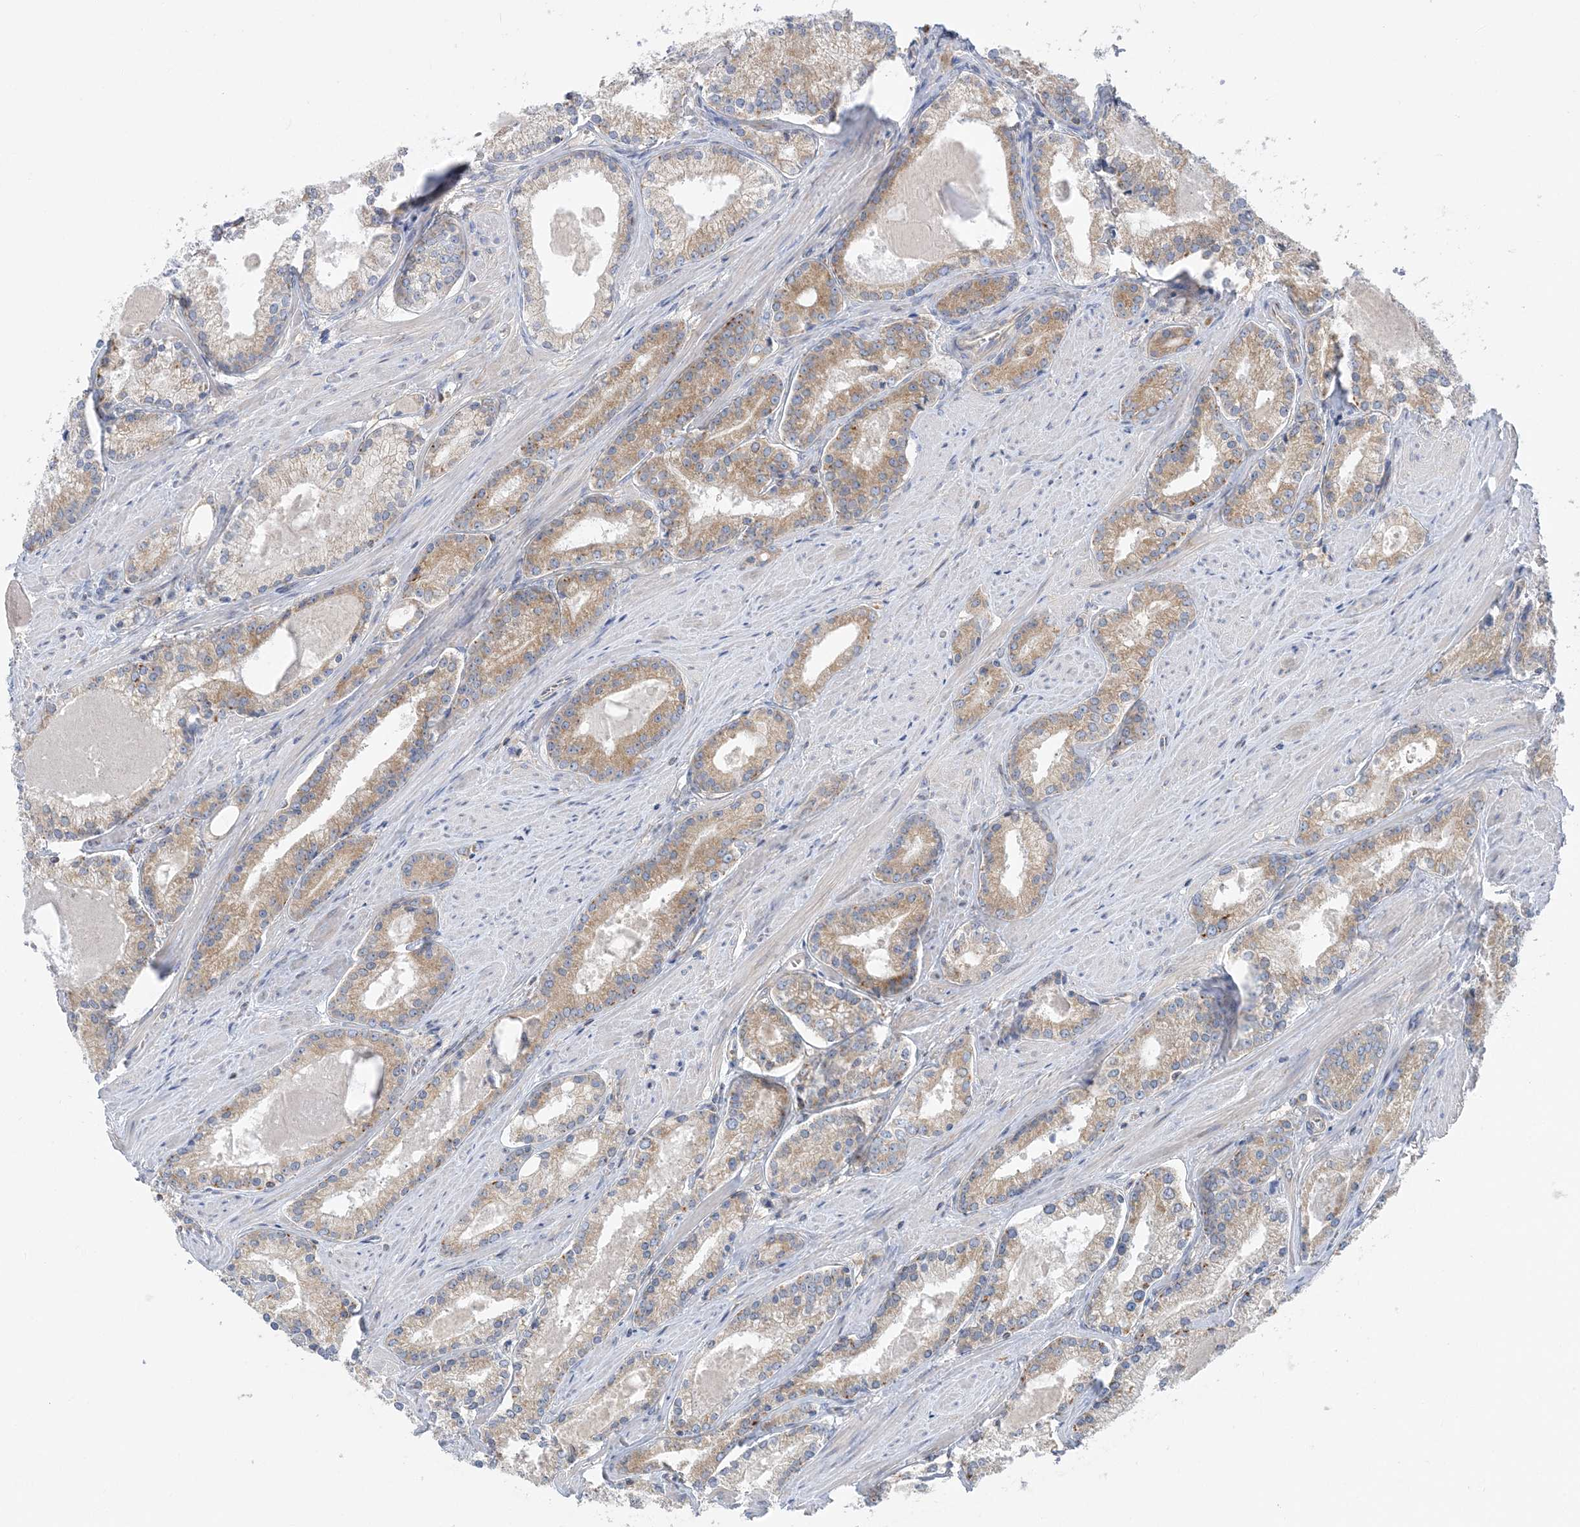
{"staining": {"intensity": "moderate", "quantity": ">75%", "location": "cytoplasmic/membranous"}, "tissue": "prostate cancer", "cell_type": "Tumor cells", "image_type": "cancer", "snomed": [{"axis": "morphology", "description": "Adenocarcinoma, Low grade"}, {"axis": "topography", "description": "Prostate"}], "caption": "Moderate cytoplasmic/membranous protein positivity is present in about >75% of tumor cells in low-grade adenocarcinoma (prostate).", "gene": "FAM114A2", "patient": {"sex": "male", "age": 54}}